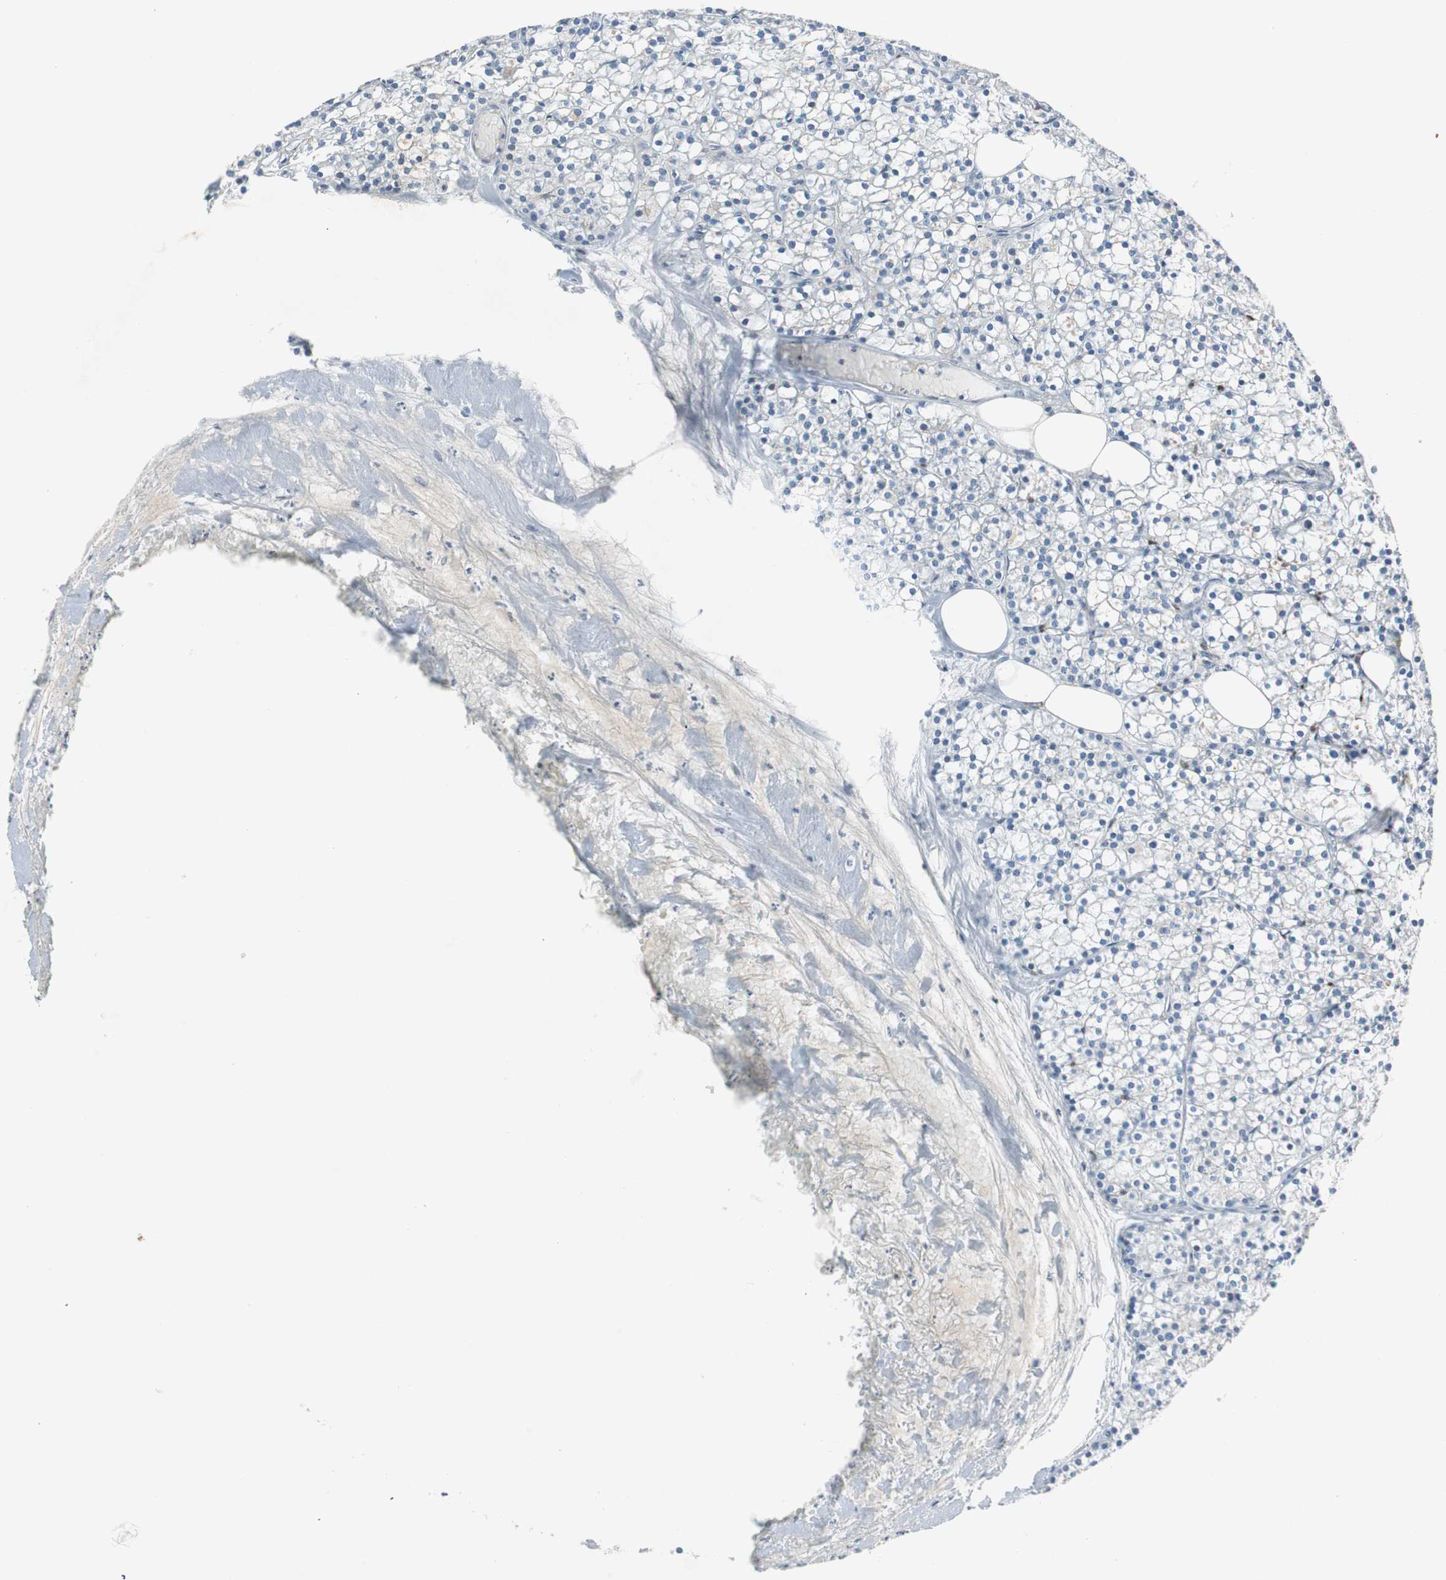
{"staining": {"intensity": "negative", "quantity": "none", "location": "none"}, "tissue": "parathyroid gland", "cell_type": "Glandular cells", "image_type": "normal", "snomed": [{"axis": "morphology", "description": "Normal tissue, NOS"}, {"axis": "topography", "description": "Parathyroid gland"}], "caption": "IHC micrograph of unremarkable parathyroid gland stained for a protein (brown), which reveals no staining in glandular cells. (DAB (3,3'-diaminobenzidine) immunohistochemistry visualized using brightfield microscopy, high magnification).", "gene": "RGS10", "patient": {"sex": "female", "age": 63}}